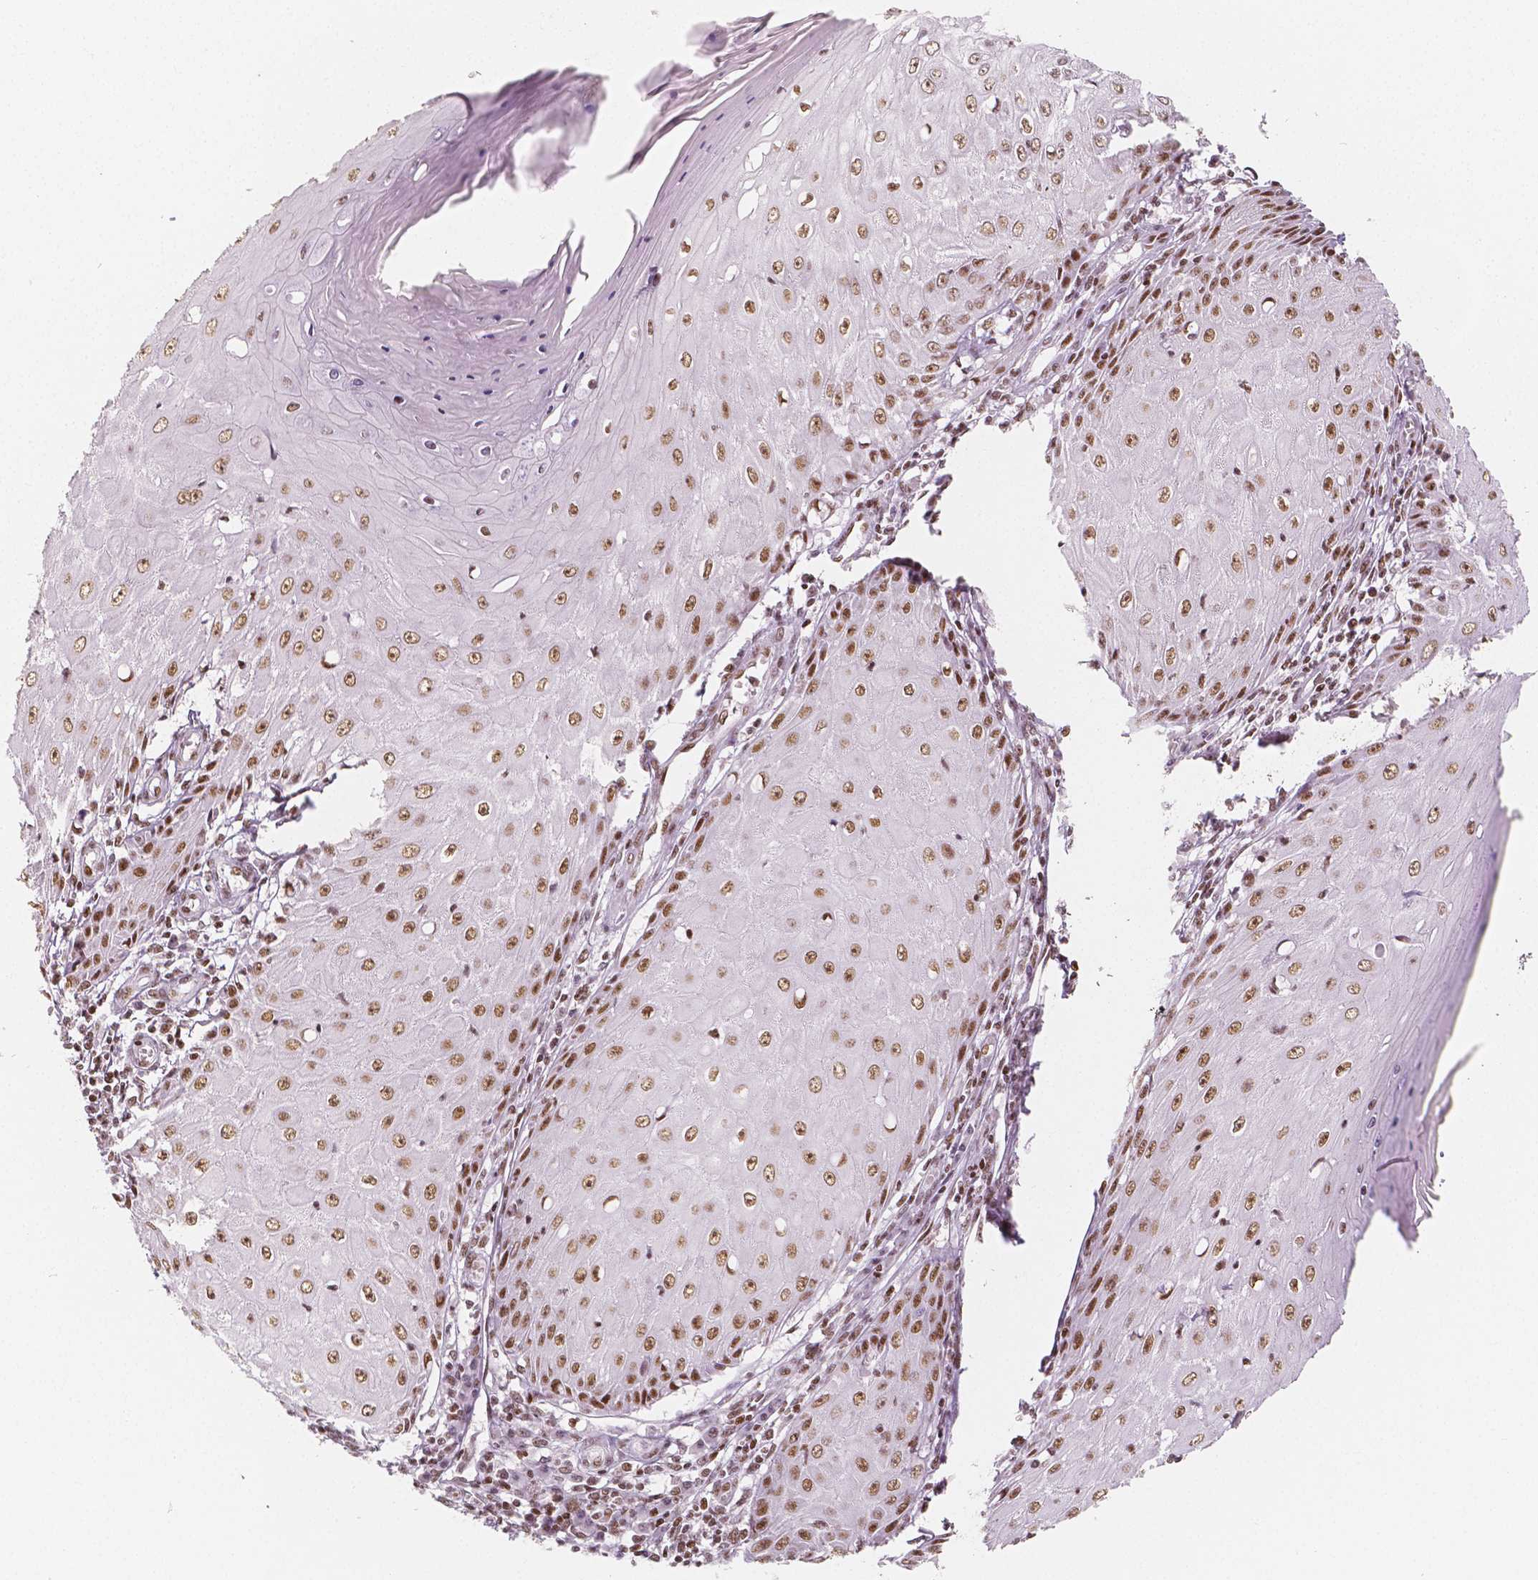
{"staining": {"intensity": "moderate", "quantity": ">75%", "location": "nuclear"}, "tissue": "skin cancer", "cell_type": "Tumor cells", "image_type": "cancer", "snomed": [{"axis": "morphology", "description": "Squamous cell carcinoma, NOS"}, {"axis": "topography", "description": "Skin"}], "caption": "Skin cancer stained with immunohistochemistry (IHC) exhibits moderate nuclear positivity in about >75% of tumor cells.", "gene": "HDAC1", "patient": {"sex": "female", "age": 73}}